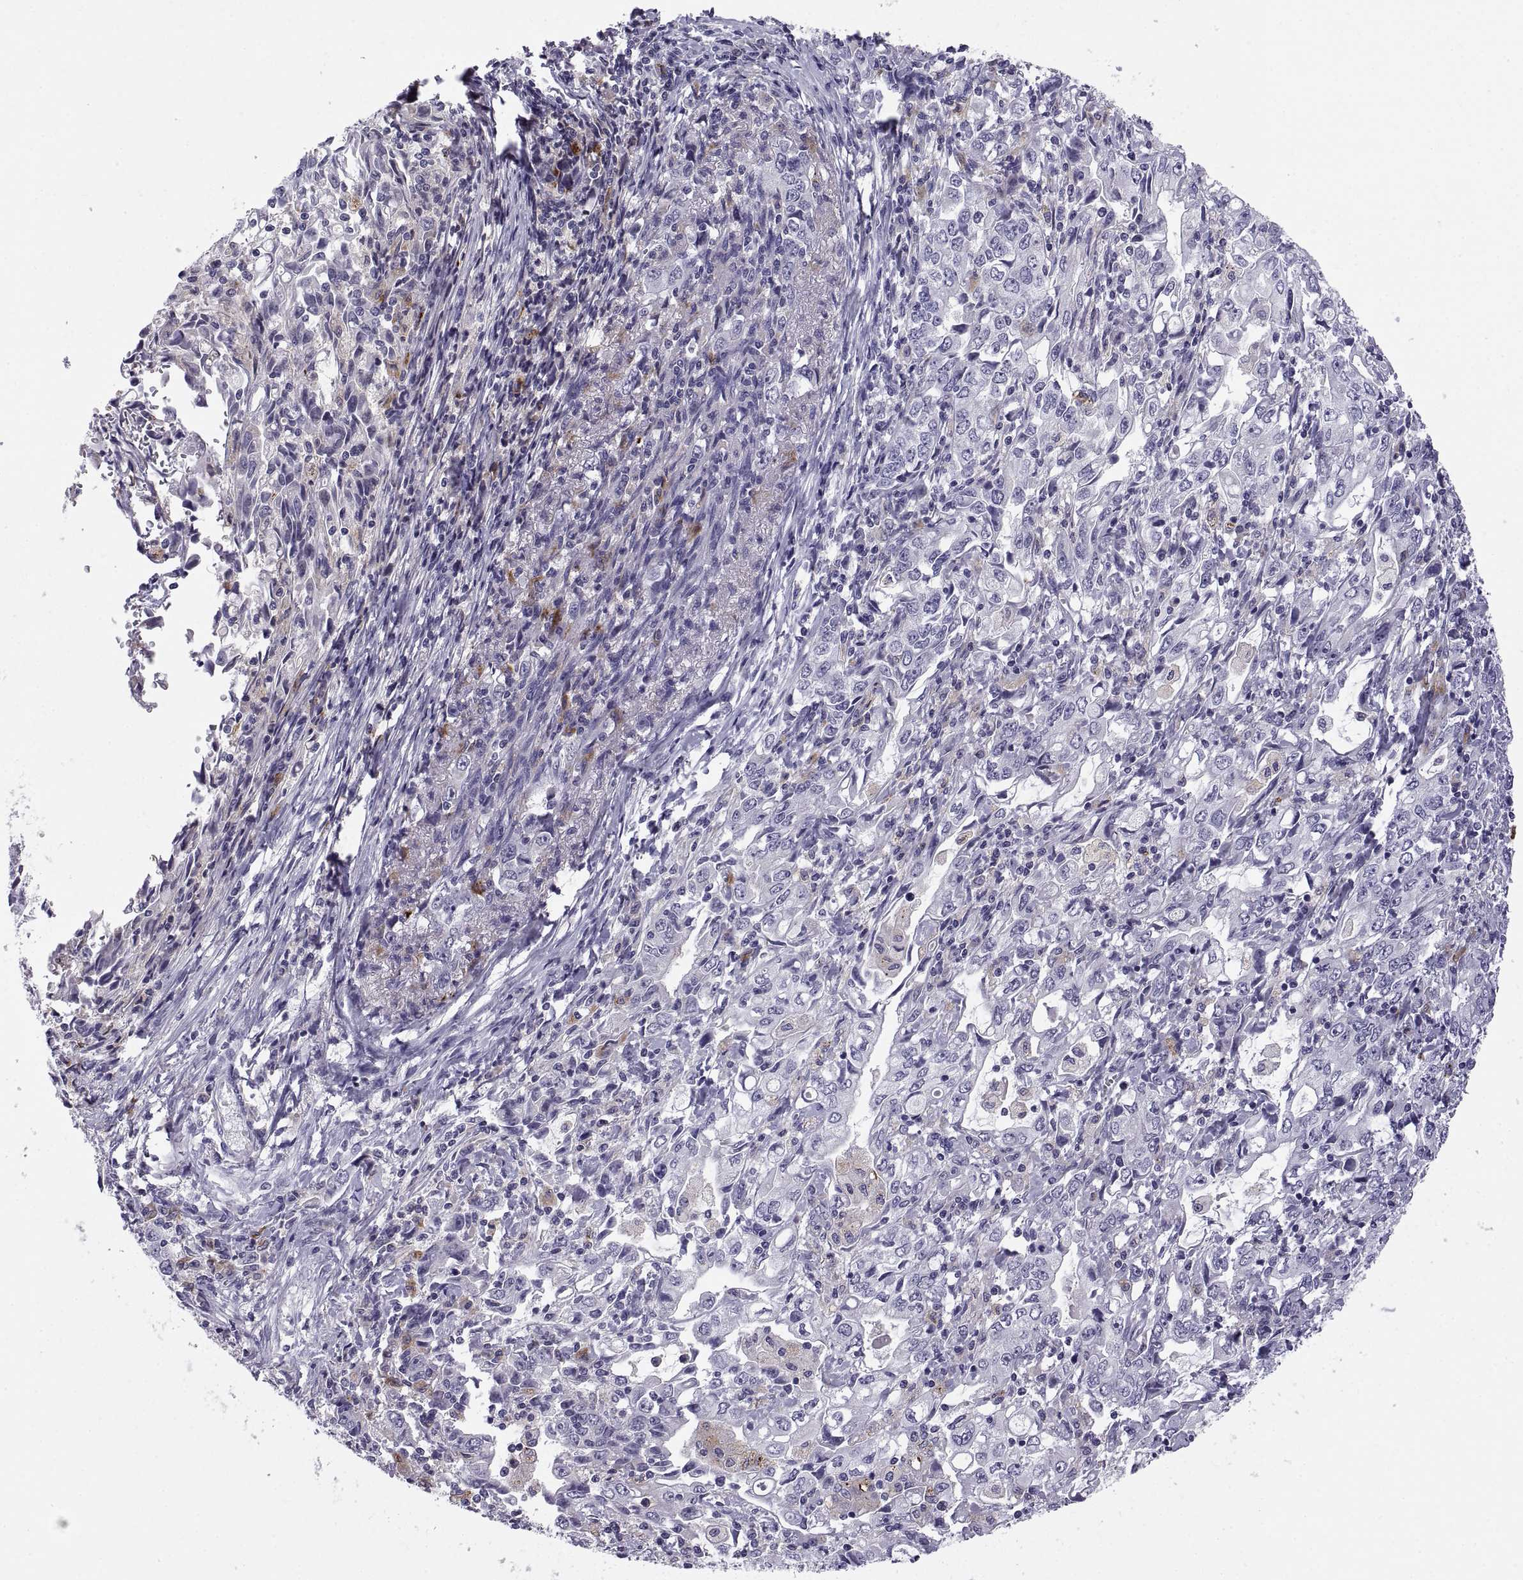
{"staining": {"intensity": "negative", "quantity": "none", "location": "none"}, "tissue": "stomach cancer", "cell_type": "Tumor cells", "image_type": "cancer", "snomed": [{"axis": "morphology", "description": "Adenocarcinoma, NOS"}, {"axis": "topography", "description": "Stomach, lower"}], "caption": "Immunohistochemistry (IHC) histopathology image of neoplastic tissue: adenocarcinoma (stomach) stained with DAB (3,3'-diaminobenzidine) demonstrates no significant protein staining in tumor cells.", "gene": "RGS19", "patient": {"sex": "female", "age": 72}}